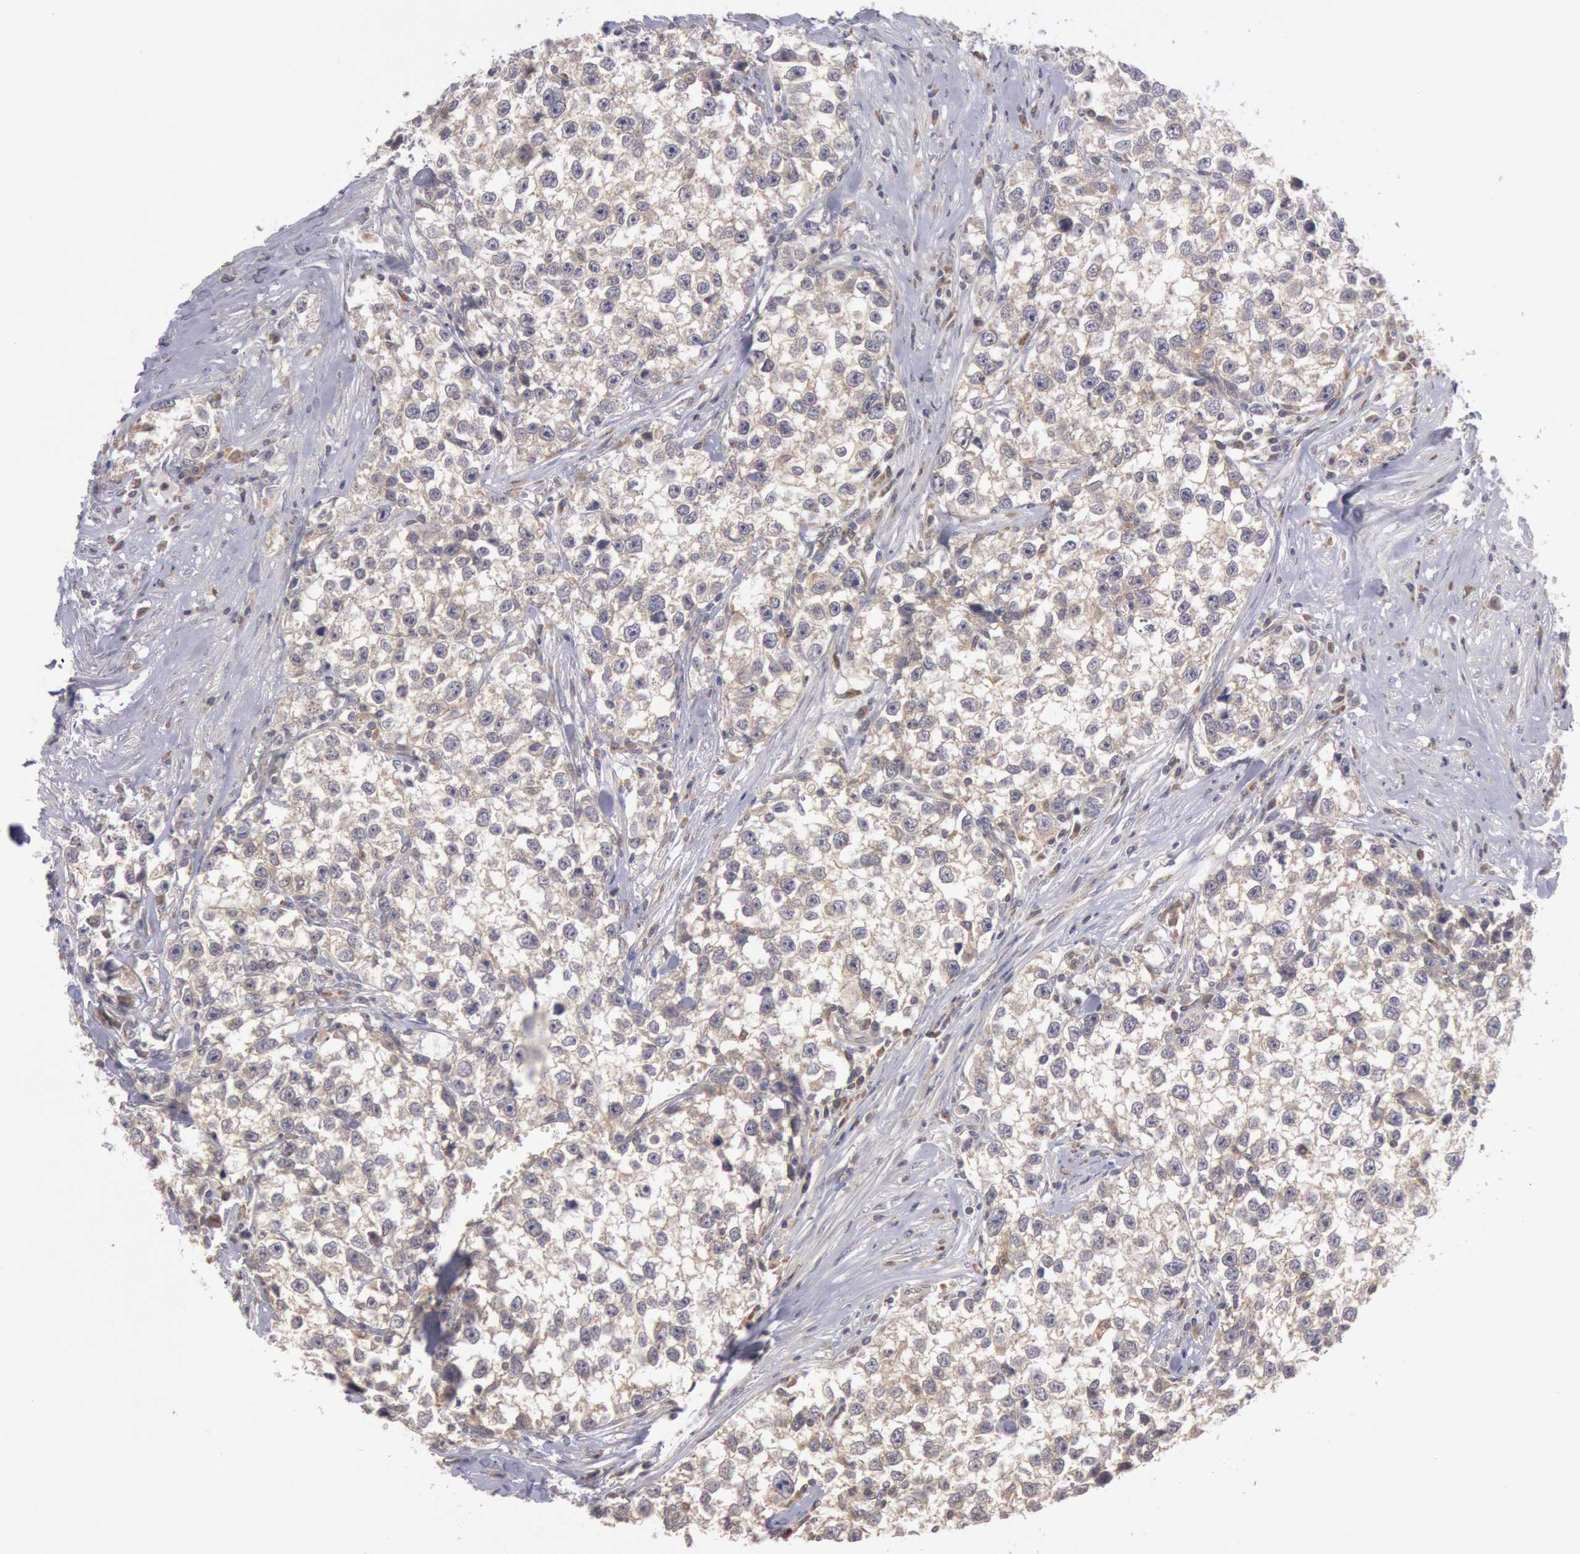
{"staining": {"intensity": "moderate", "quantity": "25%-75%", "location": "cytoplasmic/membranous"}, "tissue": "testis cancer", "cell_type": "Tumor cells", "image_type": "cancer", "snomed": [{"axis": "morphology", "description": "Seminoma, NOS"}, {"axis": "morphology", "description": "Carcinoma, Embryonal, NOS"}, {"axis": "topography", "description": "Testis"}], "caption": "Tumor cells demonstrate medium levels of moderate cytoplasmic/membranous expression in about 25%-75% of cells in human testis cancer (seminoma).", "gene": "PLA2G6", "patient": {"sex": "male", "age": 30}}